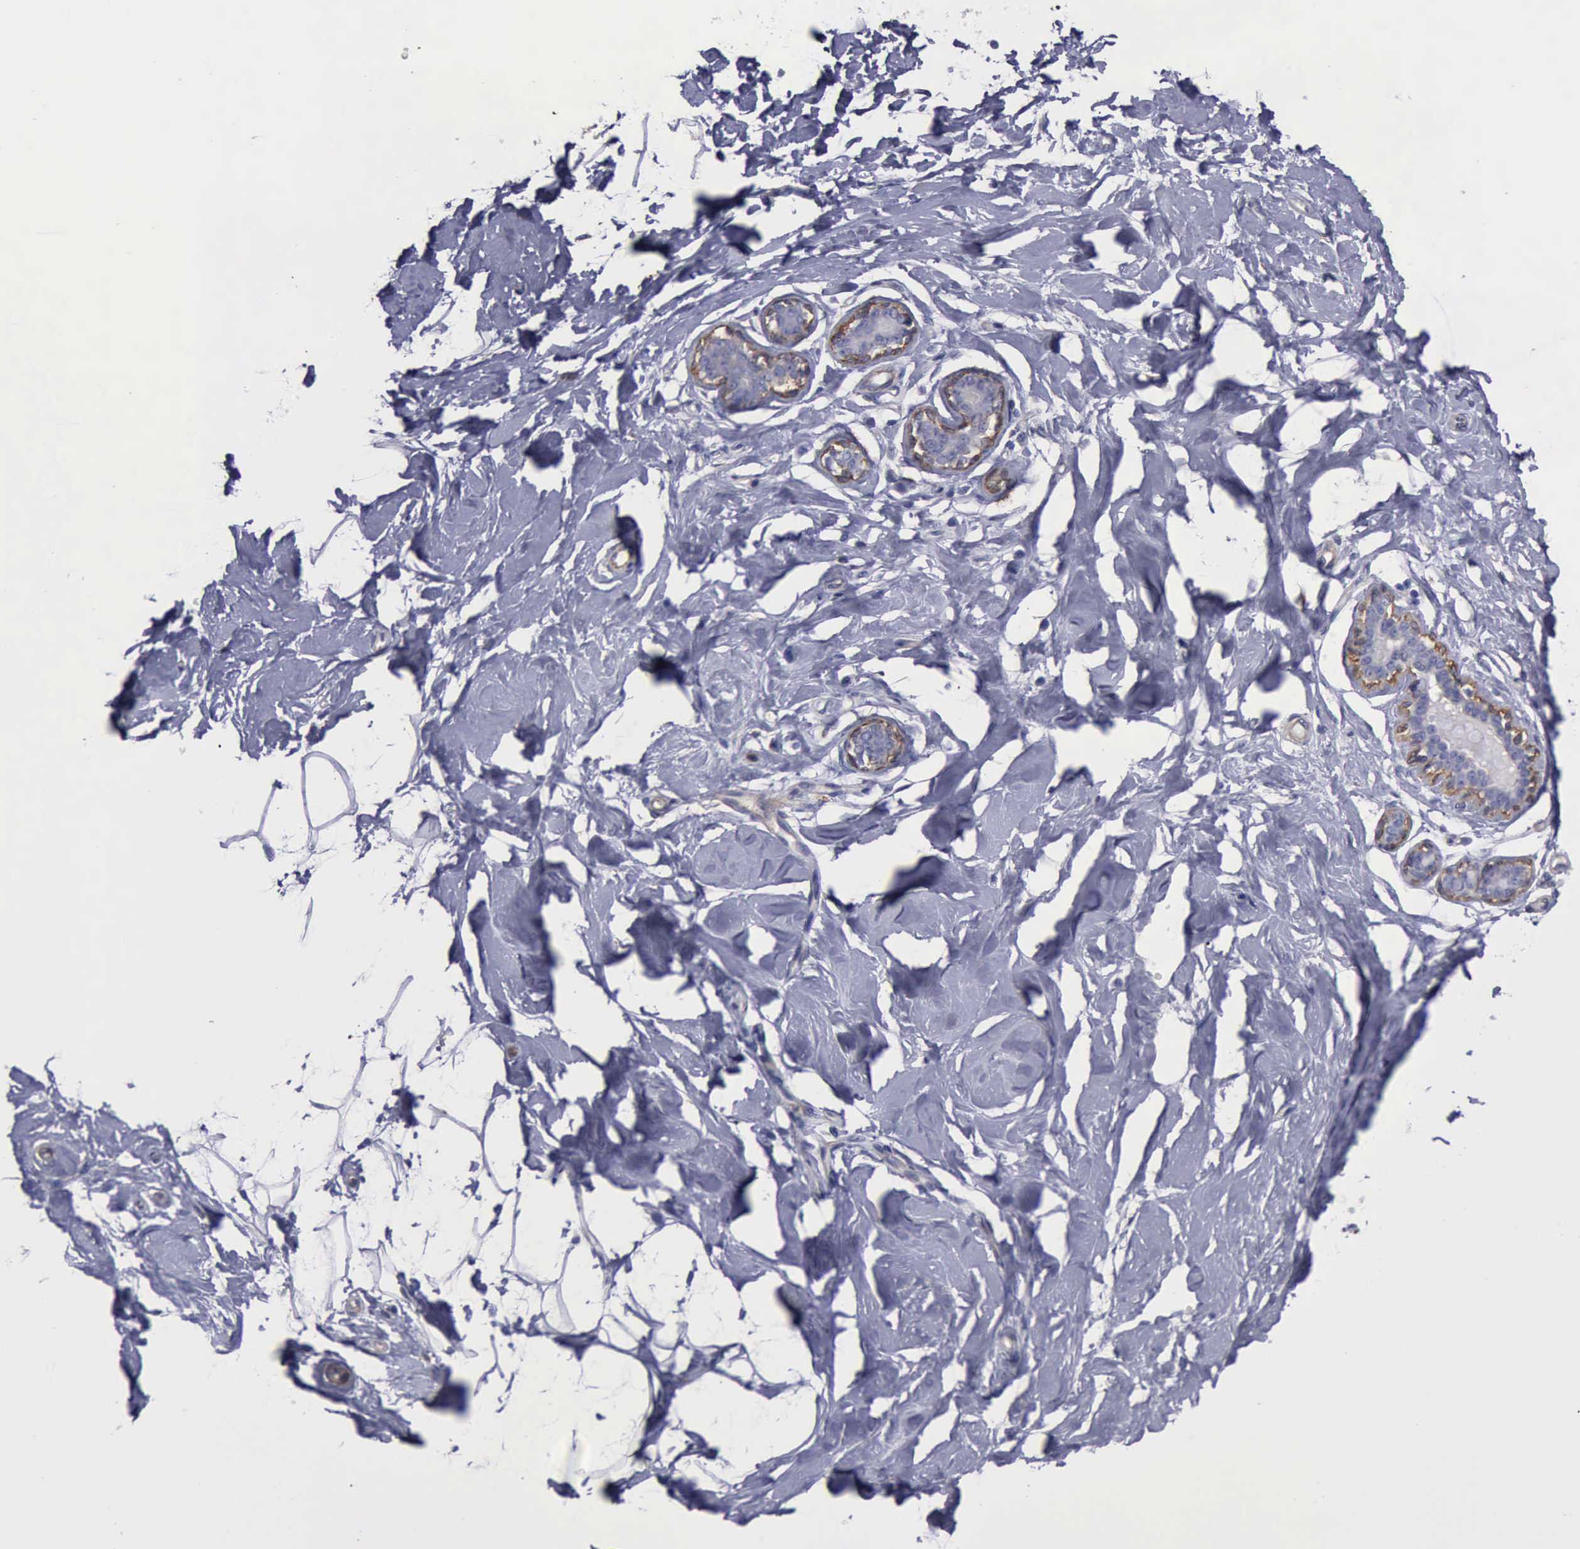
{"staining": {"intensity": "negative", "quantity": "none", "location": "none"}, "tissue": "breast", "cell_type": "Adipocytes", "image_type": "normal", "snomed": [{"axis": "morphology", "description": "Normal tissue, NOS"}, {"axis": "topography", "description": "Breast"}], "caption": "Immunohistochemistry (IHC) histopathology image of normal breast stained for a protein (brown), which reveals no staining in adipocytes.", "gene": "FLNA", "patient": {"sex": "female", "age": 23}}